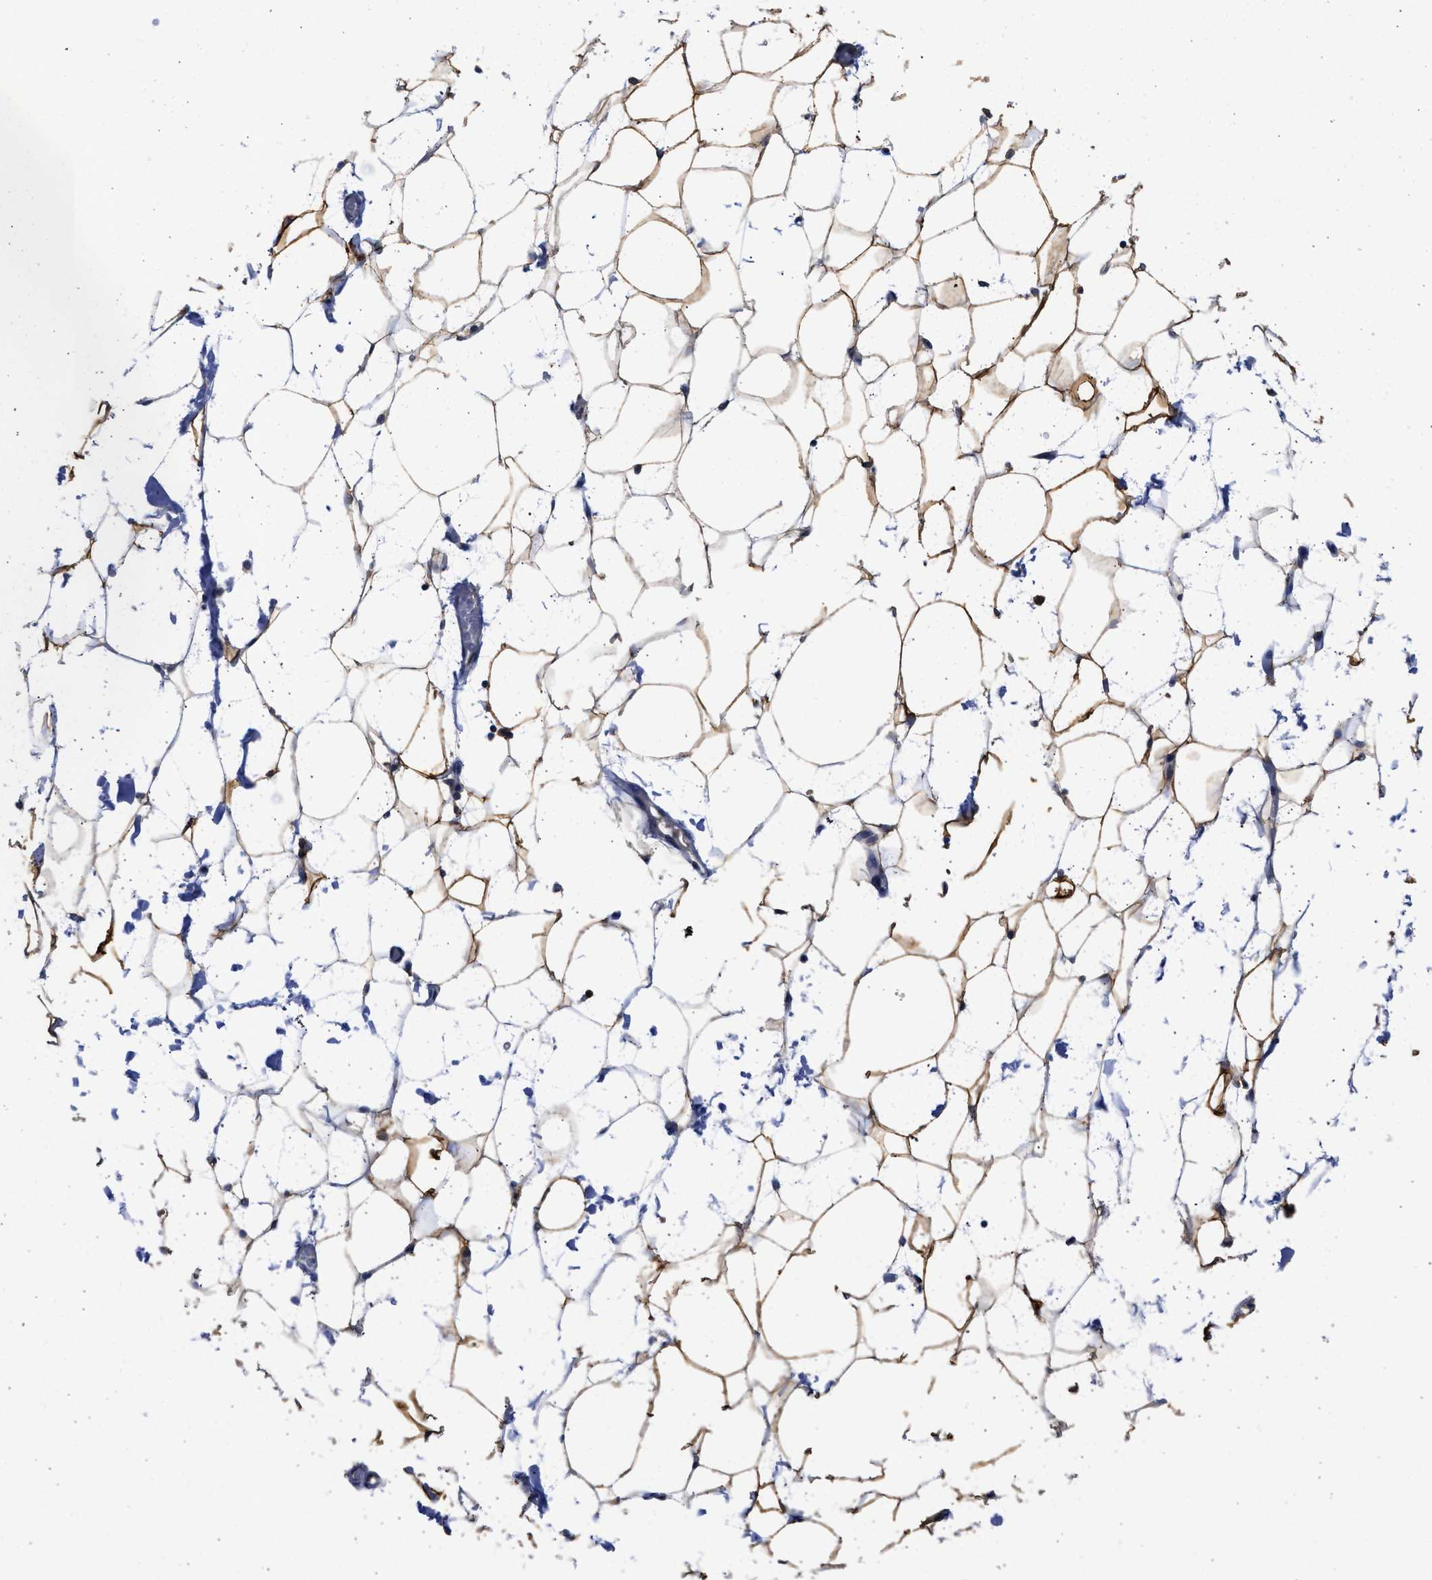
{"staining": {"intensity": "moderate", "quantity": ">75%", "location": "cytoplasmic/membranous"}, "tissue": "adipose tissue", "cell_type": "Adipocytes", "image_type": "normal", "snomed": [{"axis": "morphology", "description": "Normal tissue, NOS"}, {"axis": "topography", "description": "Breast"}, {"axis": "topography", "description": "Soft tissue"}], "caption": "Moderate cytoplasmic/membranous staining is identified in about >75% of adipocytes in benign adipose tissue. (brown staining indicates protein expression, while blue staining denotes nuclei).", "gene": "DNAJC1", "patient": {"sex": "female", "age": 75}}